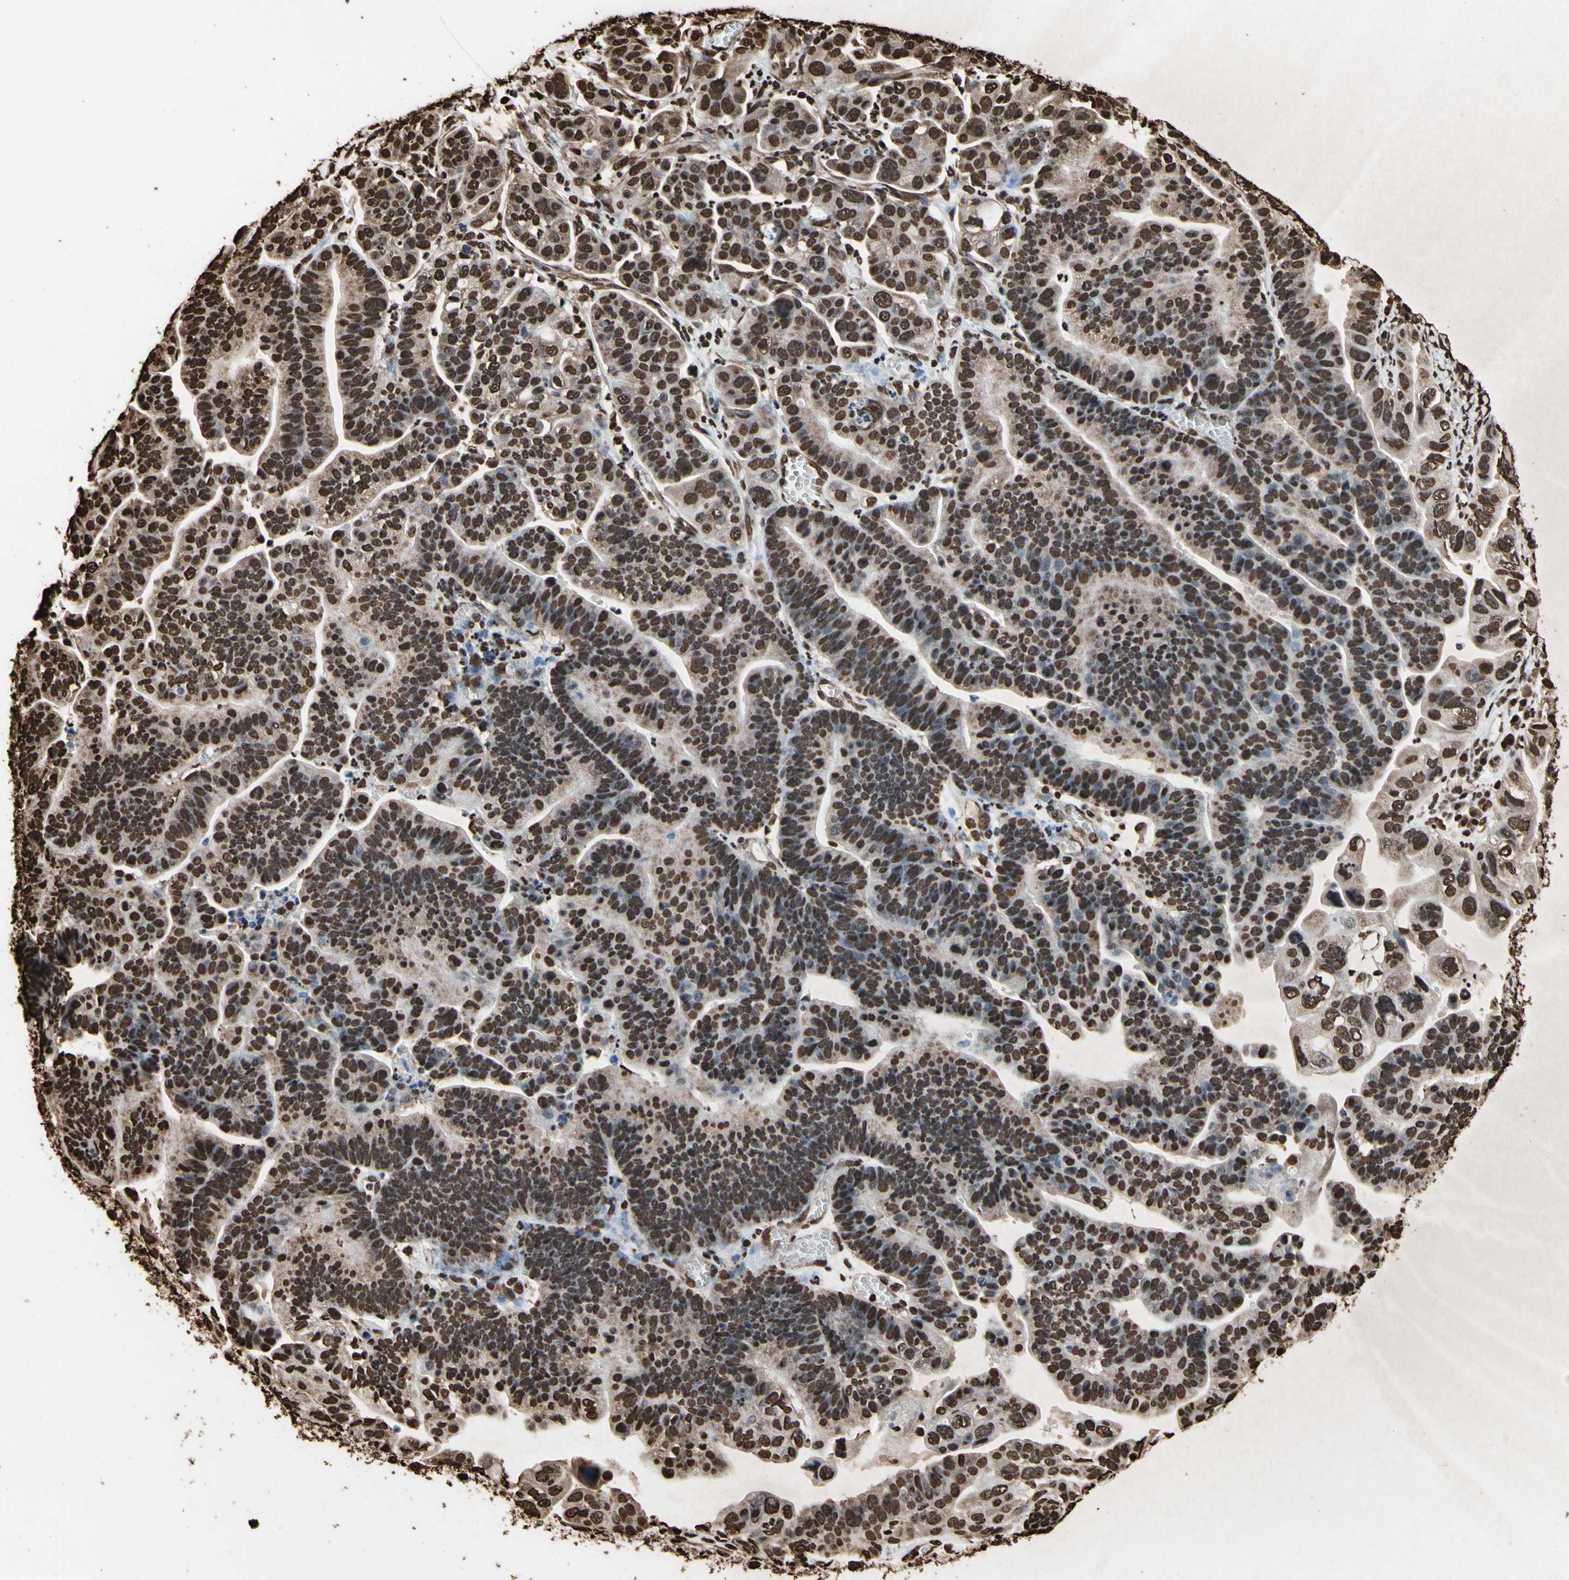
{"staining": {"intensity": "strong", "quantity": ">75%", "location": "cytoplasmic/membranous,nuclear"}, "tissue": "ovarian cancer", "cell_type": "Tumor cells", "image_type": "cancer", "snomed": [{"axis": "morphology", "description": "Cystadenocarcinoma, serous, NOS"}, {"axis": "topography", "description": "Ovary"}], "caption": "DAB immunohistochemical staining of ovarian cancer (serous cystadenocarcinoma) exhibits strong cytoplasmic/membranous and nuclear protein expression in approximately >75% of tumor cells.", "gene": "HNRNPK", "patient": {"sex": "female", "age": 56}}